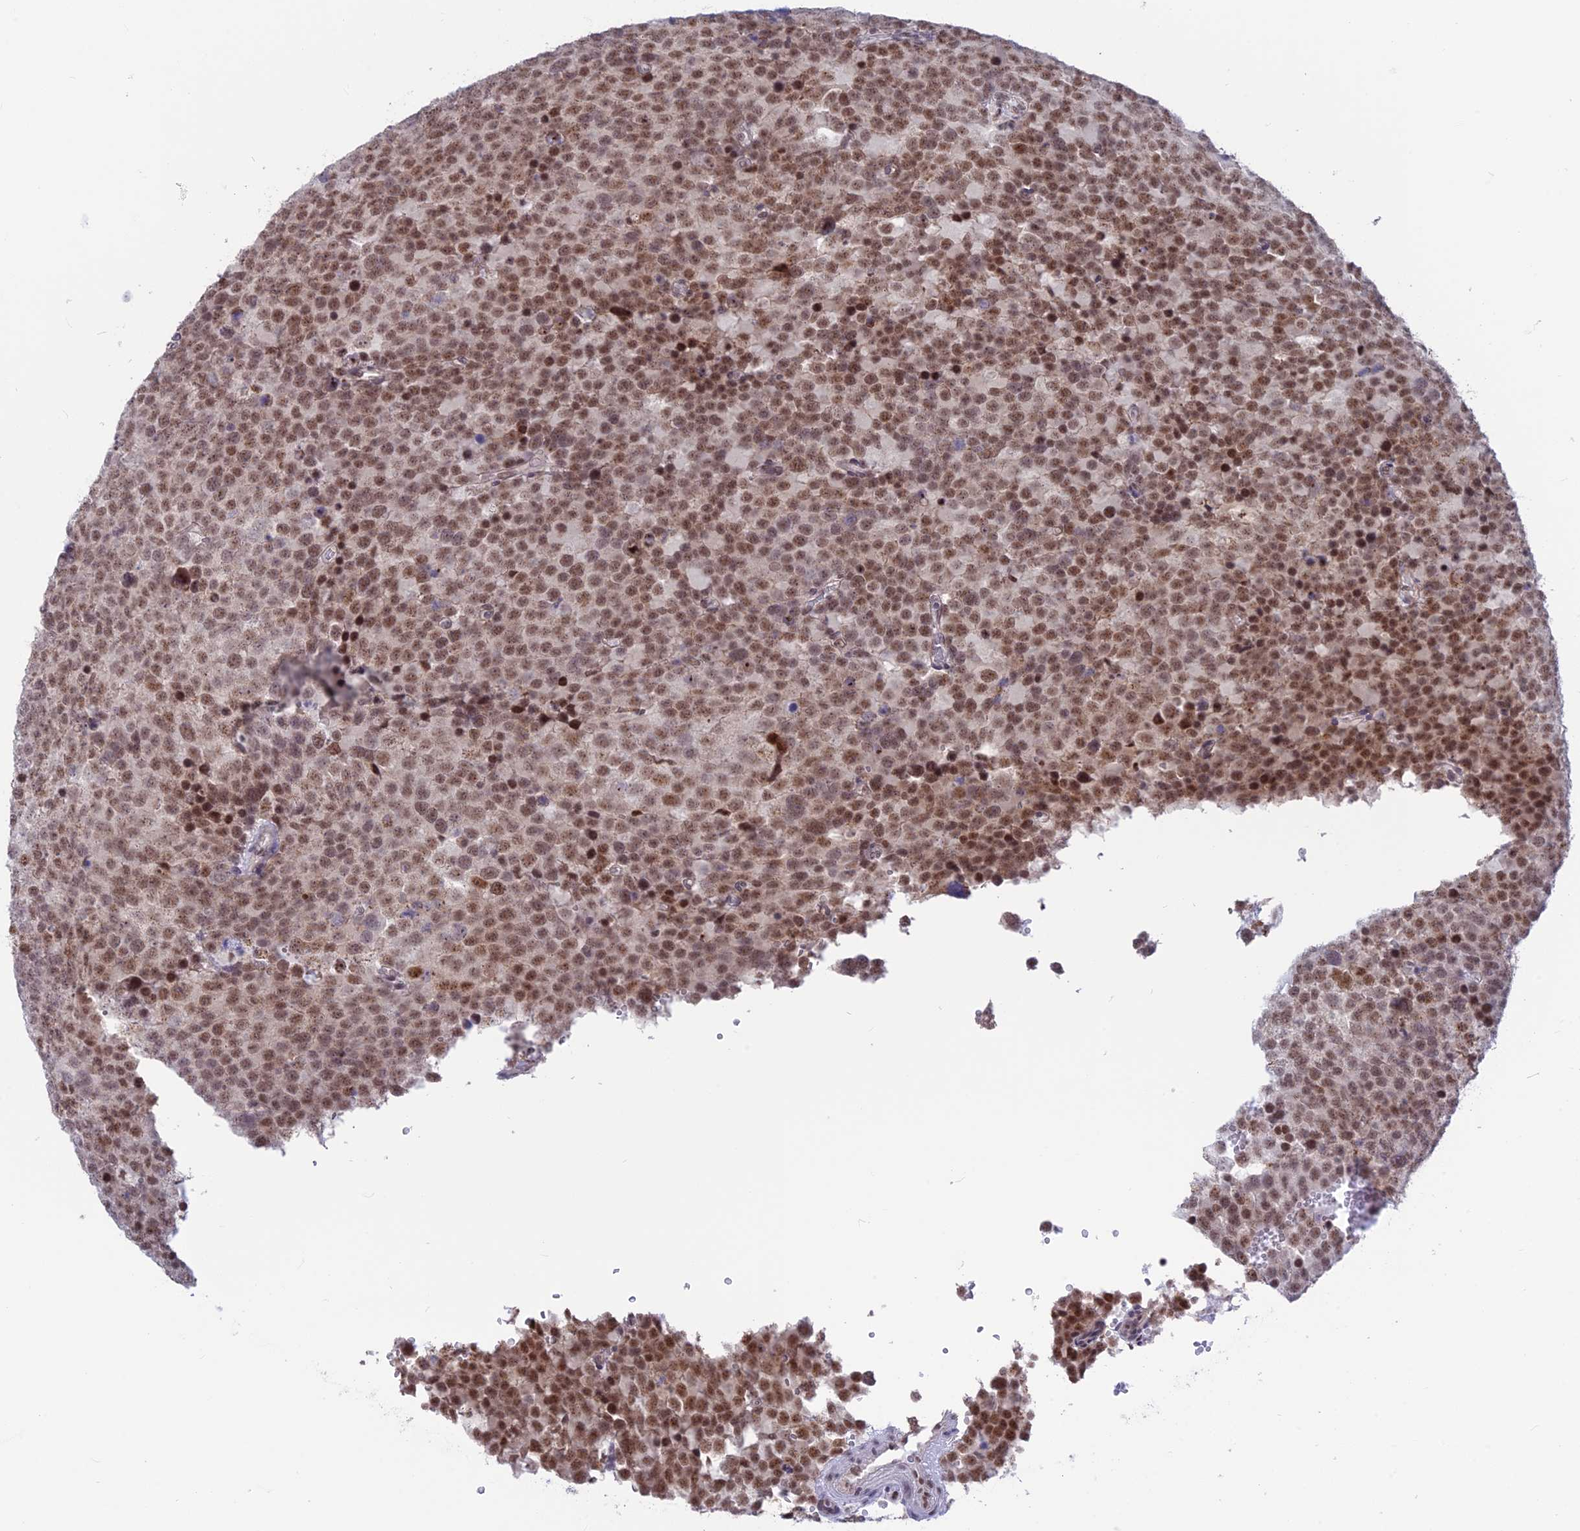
{"staining": {"intensity": "moderate", "quantity": ">75%", "location": "nuclear"}, "tissue": "testis cancer", "cell_type": "Tumor cells", "image_type": "cancer", "snomed": [{"axis": "morphology", "description": "Seminoma, NOS"}, {"axis": "topography", "description": "Testis"}], "caption": "Tumor cells reveal medium levels of moderate nuclear staining in about >75% of cells in human testis seminoma. Nuclei are stained in blue.", "gene": "SRSF5", "patient": {"sex": "male", "age": 71}}